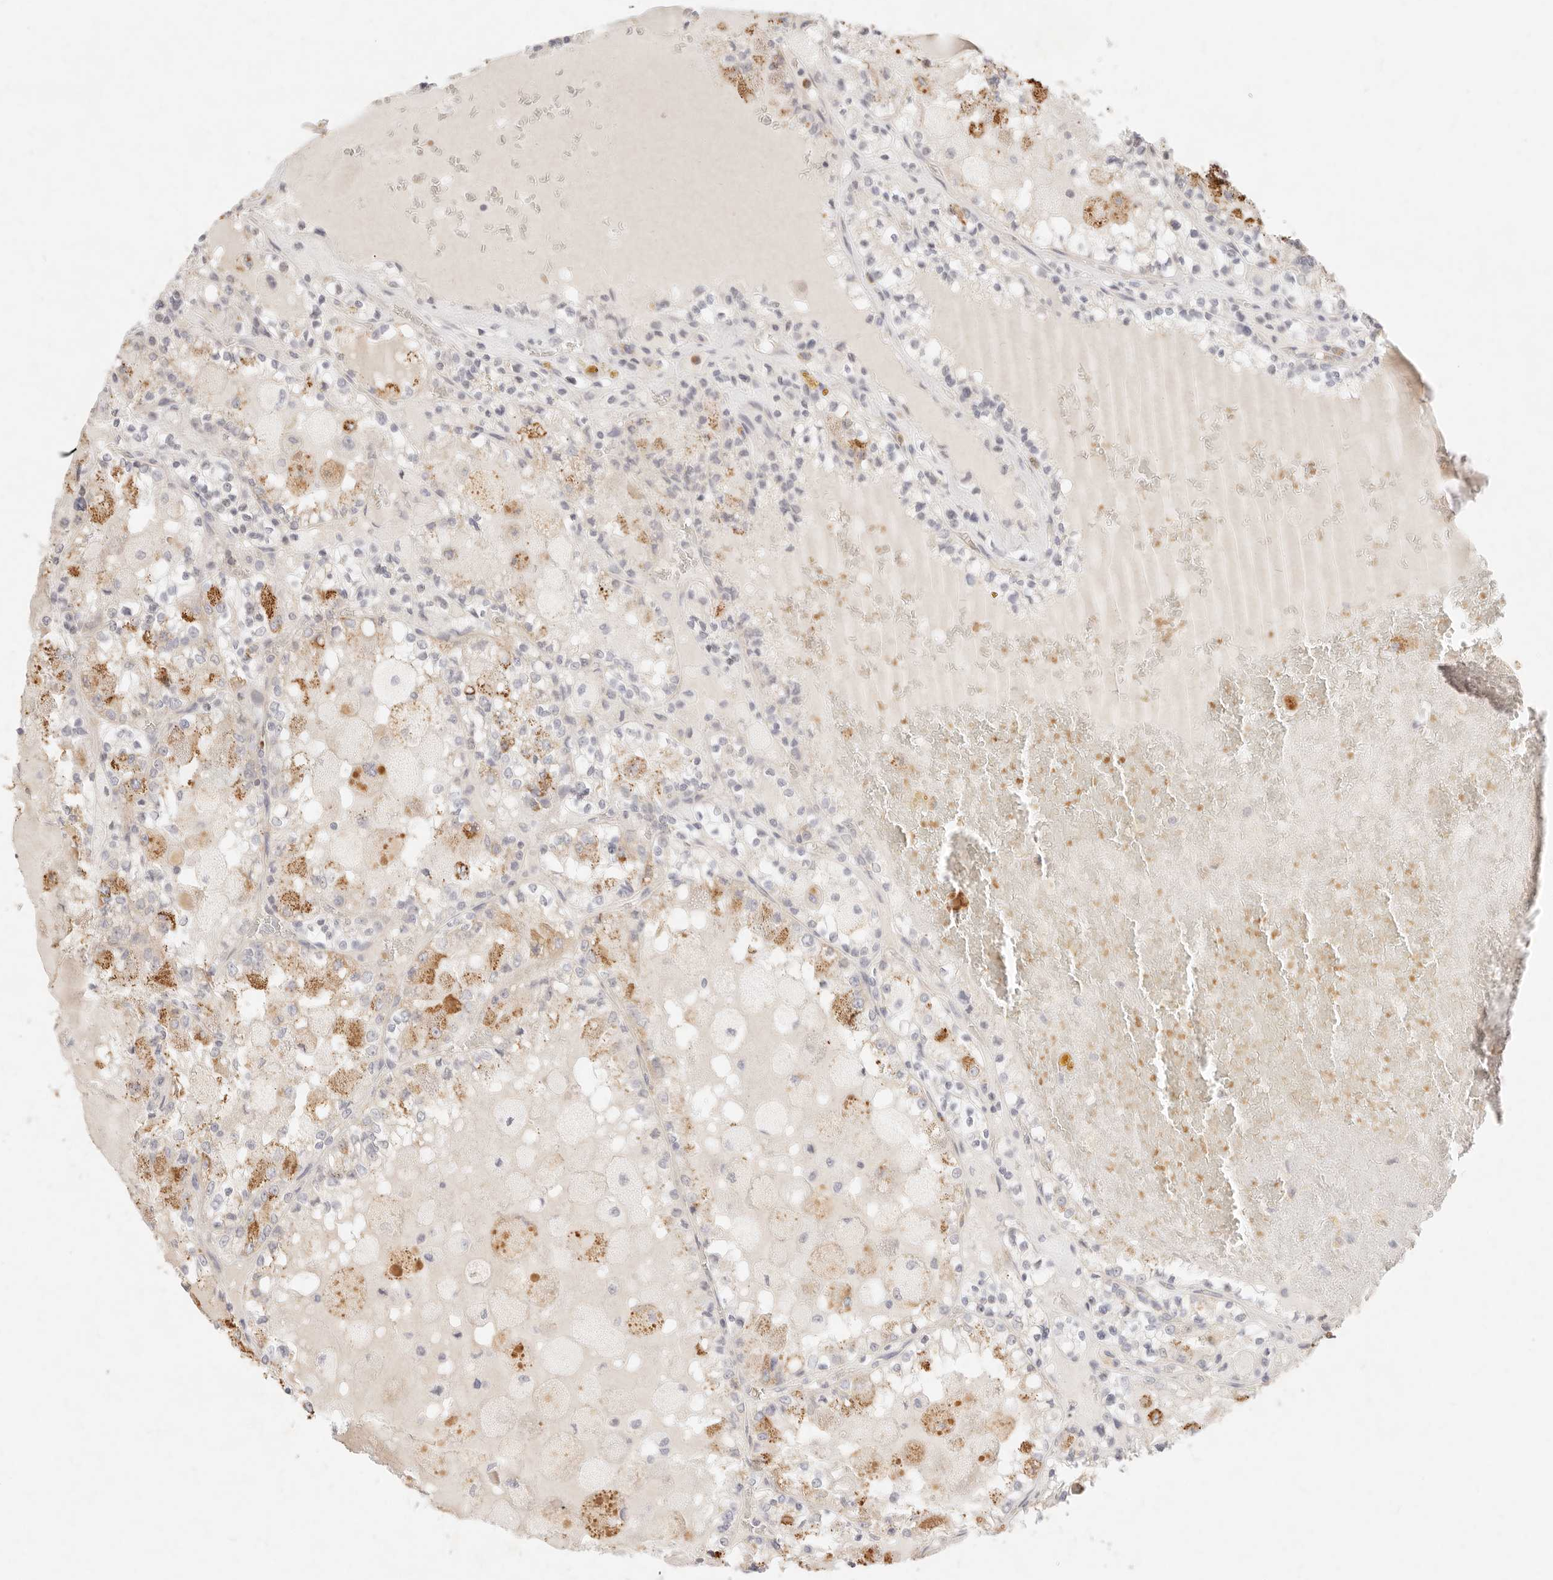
{"staining": {"intensity": "negative", "quantity": "none", "location": "none"}, "tissue": "renal cancer", "cell_type": "Tumor cells", "image_type": "cancer", "snomed": [{"axis": "morphology", "description": "Adenocarcinoma, NOS"}, {"axis": "topography", "description": "Kidney"}], "caption": "Immunohistochemistry (IHC) photomicrograph of renal cancer stained for a protein (brown), which shows no expression in tumor cells.", "gene": "ASCL3", "patient": {"sex": "female", "age": 56}}